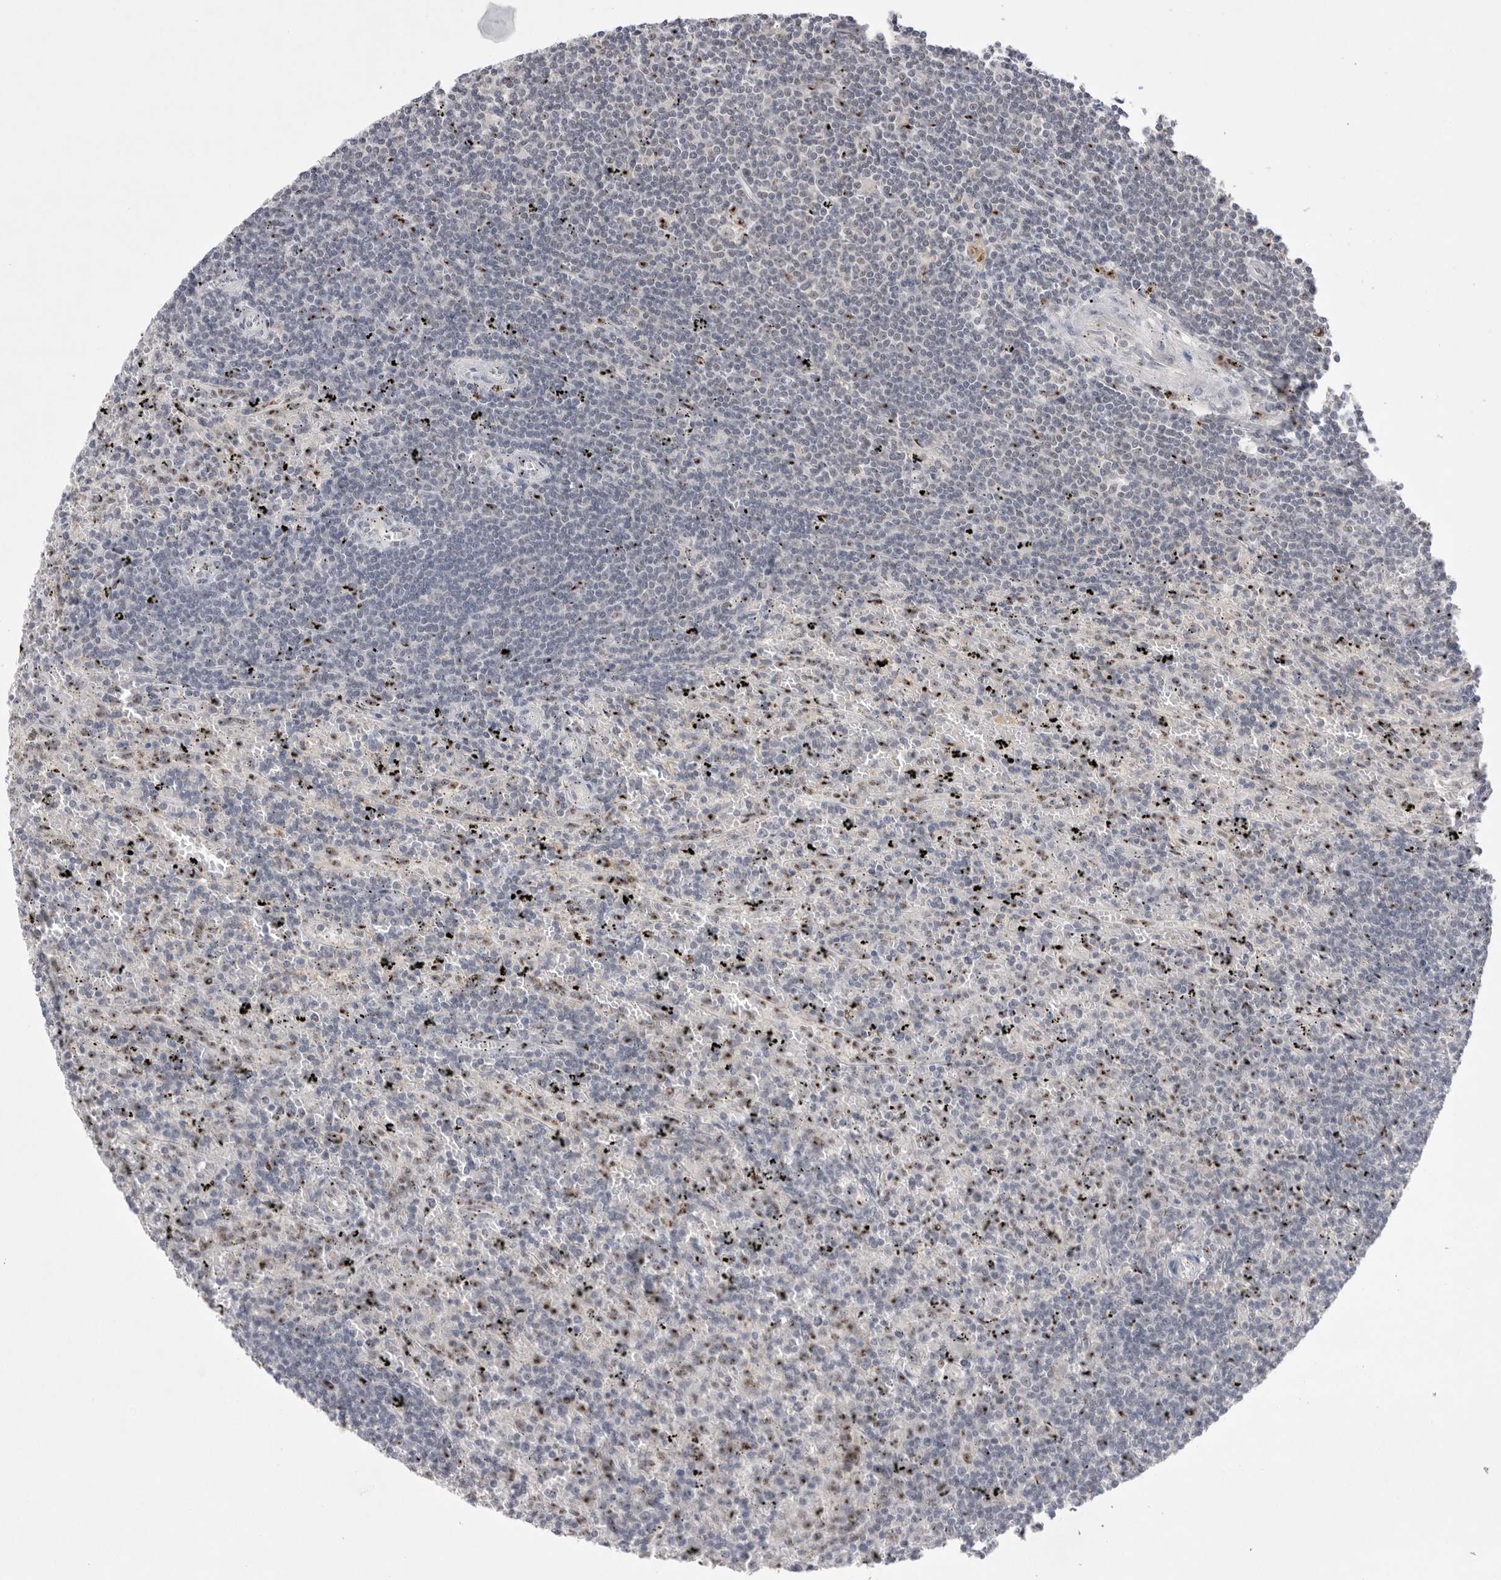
{"staining": {"intensity": "negative", "quantity": "none", "location": "none"}, "tissue": "lymphoma", "cell_type": "Tumor cells", "image_type": "cancer", "snomed": [{"axis": "morphology", "description": "Malignant lymphoma, non-Hodgkin's type, Low grade"}, {"axis": "topography", "description": "Spleen"}], "caption": "An IHC photomicrograph of low-grade malignant lymphoma, non-Hodgkin's type is shown. There is no staining in tumor cells of low-grade malignant lymphoma, non-Hodgkin's type. (DAB immunohistochemistry with hematoxylin counter stain).", "gene": "HUS1", "patient": {"sex": "male", "age": 76}}